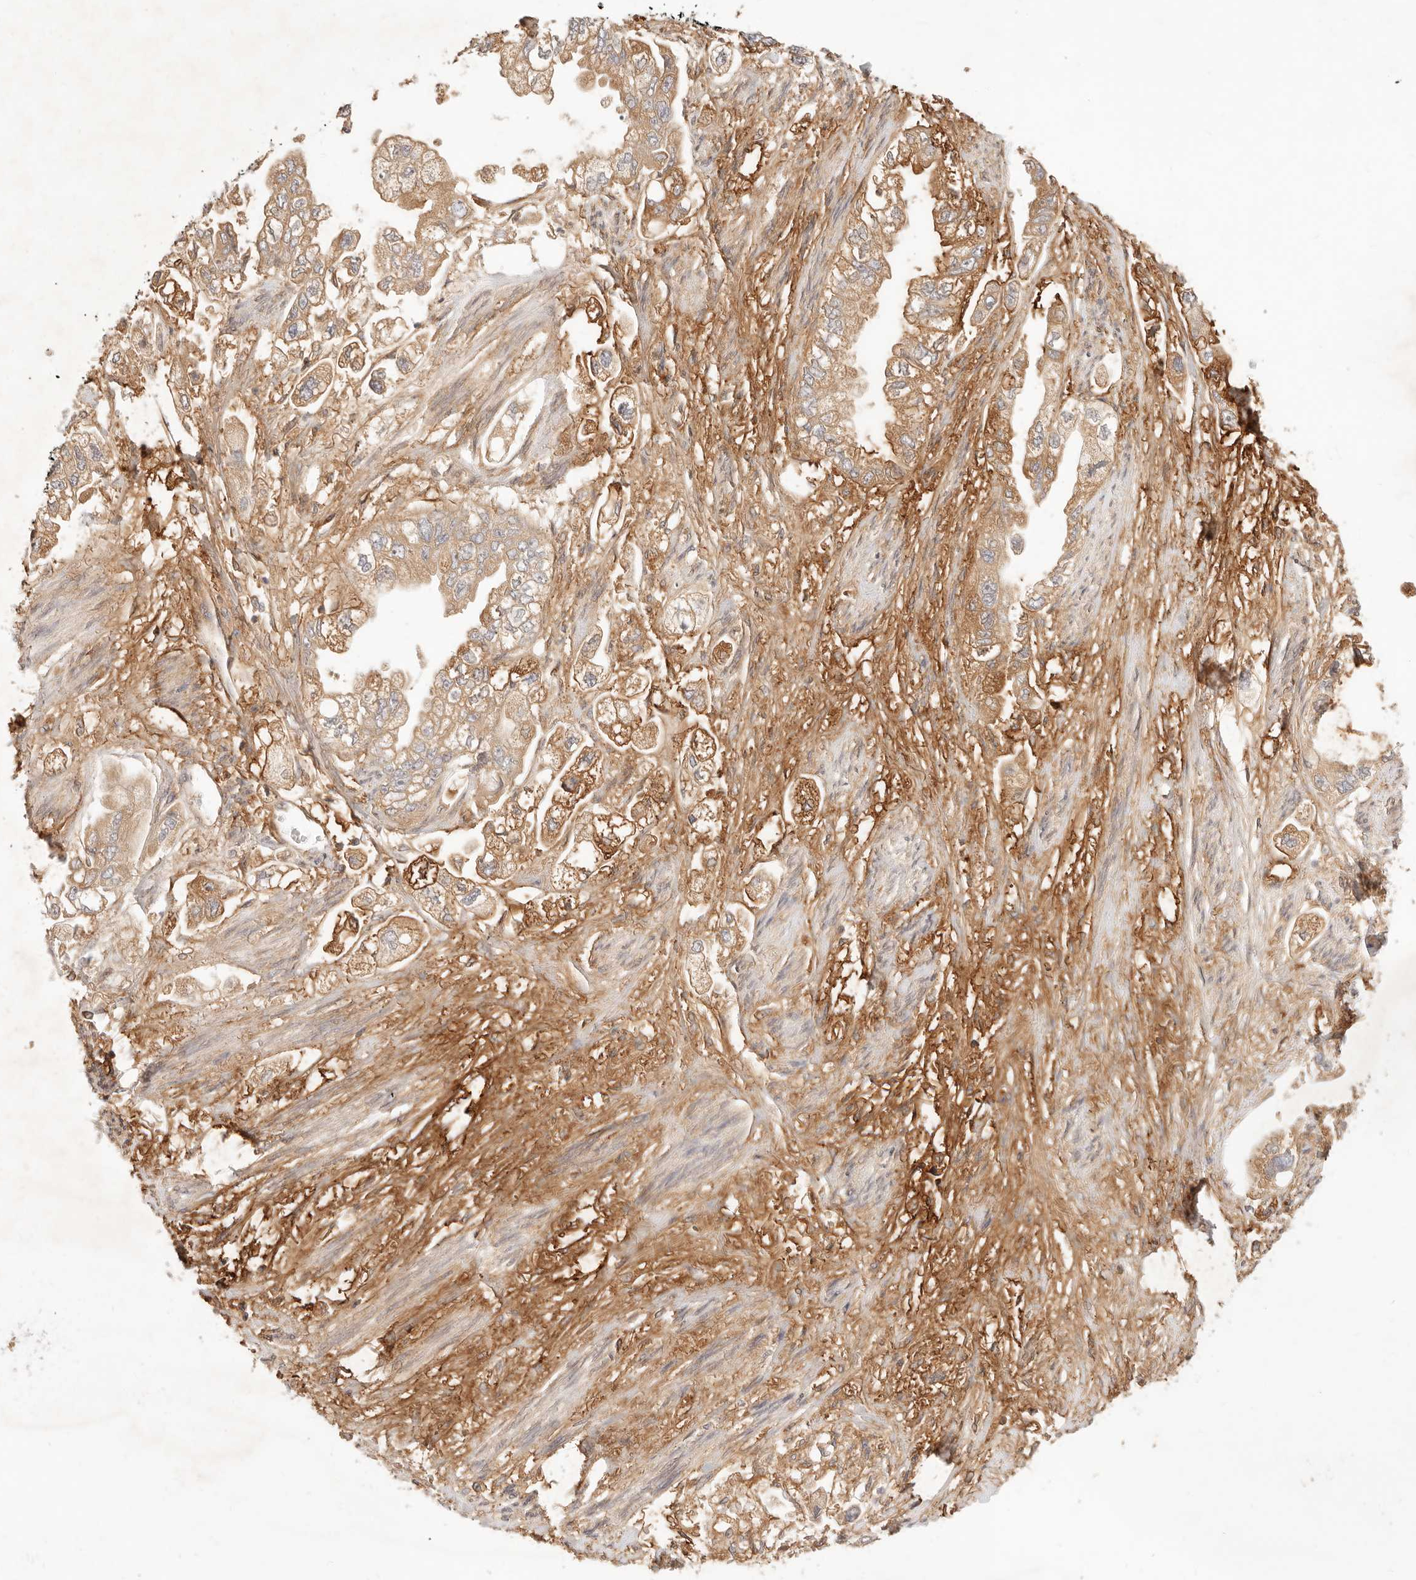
{"staining": {"intensity": "moderate", "quantity": ">75%", "location": "cytoplasmic/membranous"}, "tissue": "stomach cancer", "cell_type": "Tumor cells", "image_type": "cancer", "snomed": [{"axis": "morphology", "description": "Adenocarcinoma, NOS"}, {"axis": "topography", "description": "Stomach"}], "caption": "A histopathology image of stomach adenocarcinoma stained for a protein shows moderate cytoplasmic/membranous brown staining in tumor cells.", "gene": "UBXN10", "patient": {"sex": "male", "age": 62}}